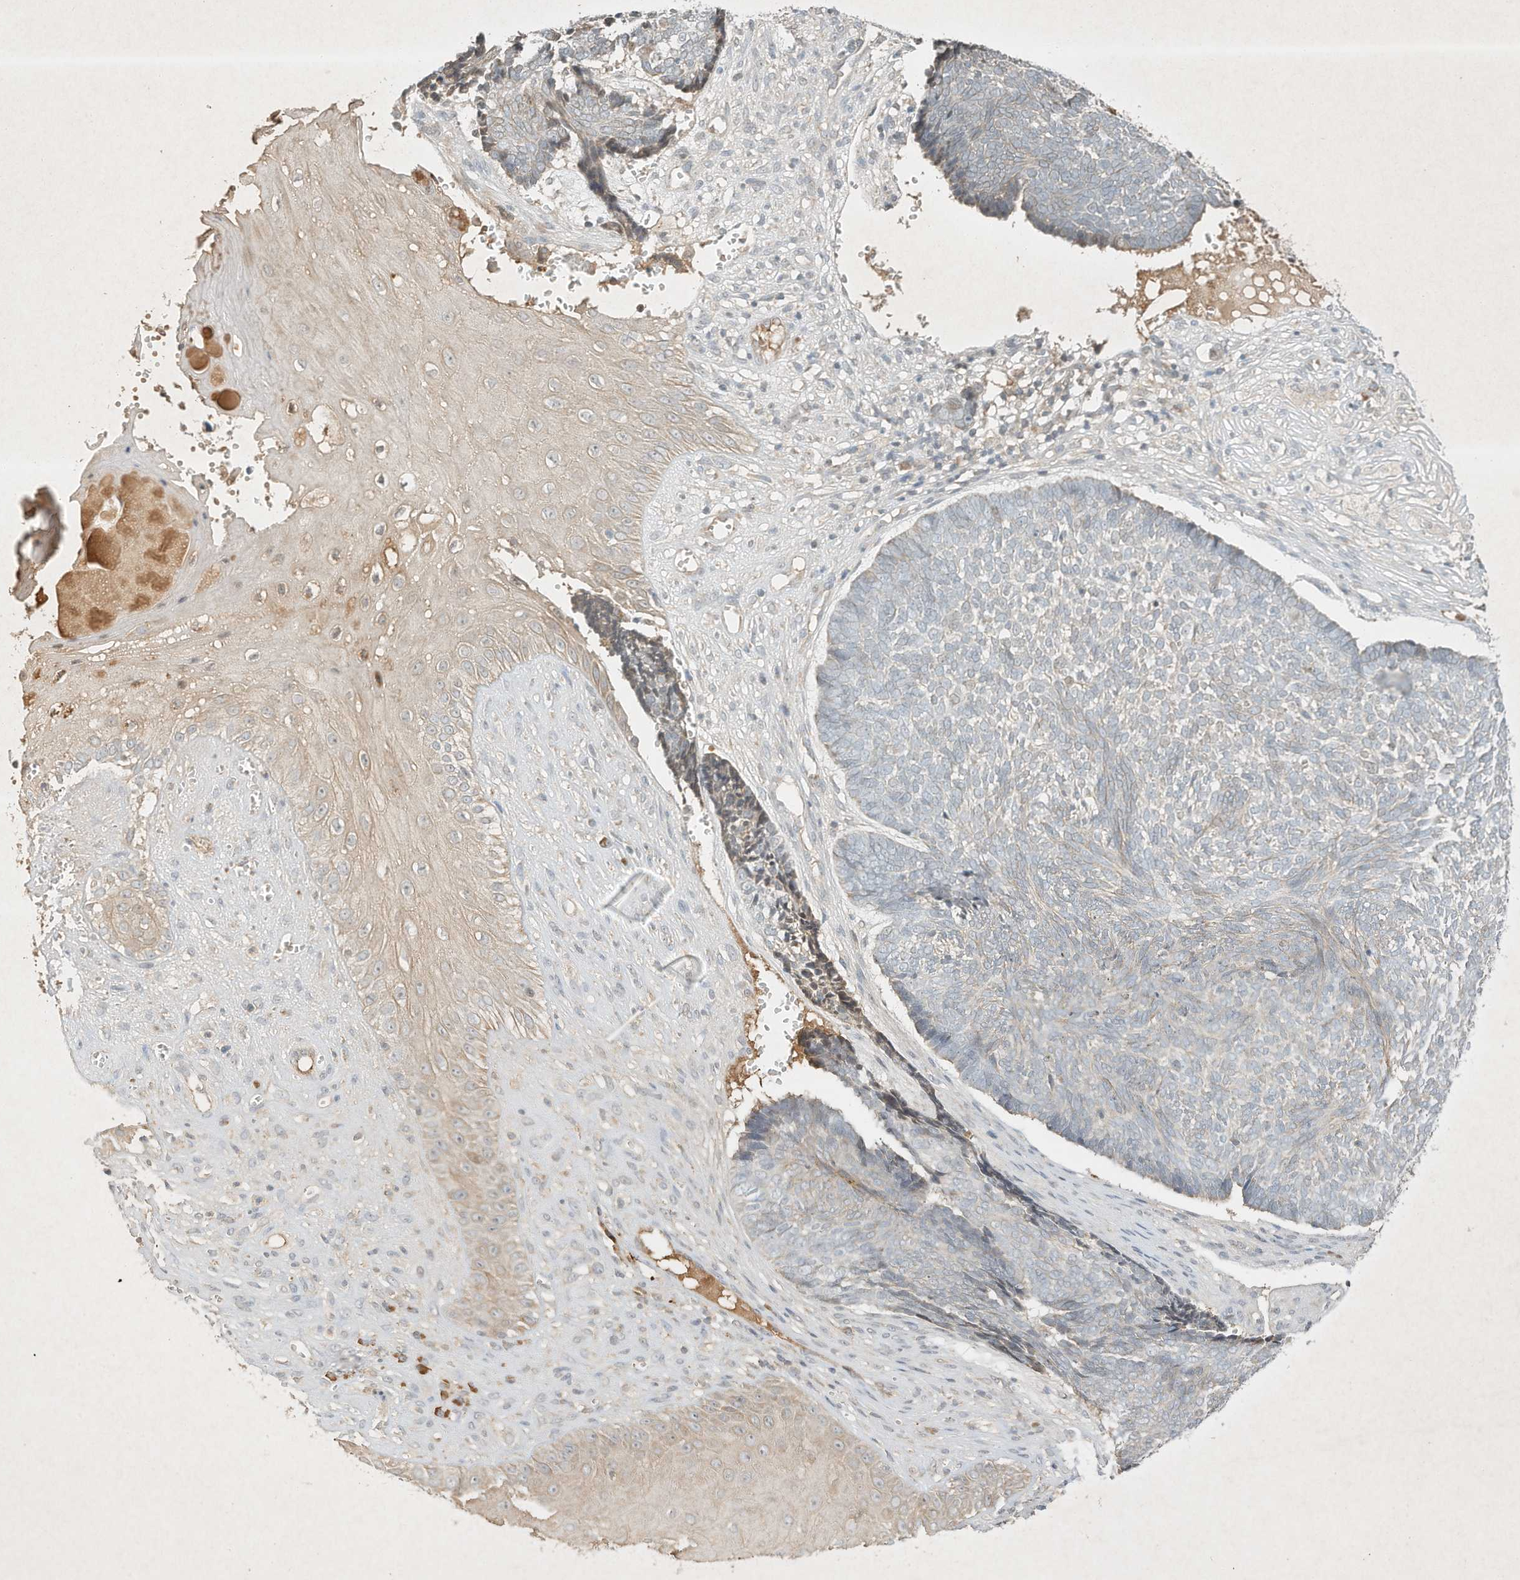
{"staining": {"intensity": "negative", "quantity": "none", "location": "none"}, "tissue": "skin cancer", "cell_type": "Tumor cells", "image_type": "cancer", "snomed": [{"axis": "morphology", "description": "Basal cell carcinoma"}, {"axis": "topography", "description": "Skin"}], "caption": "An image of skin cancer (basal cell carcinoma) stained for a protein displays no brown staining in tumor cells. The staining was performed using DAB to visualize the protein expression in brown, while the nuclei were stained in blue with hematoxylin (Magnification: 20x).", "gene": "BTRC", "patient": {"sex": "male", "age": 84}}